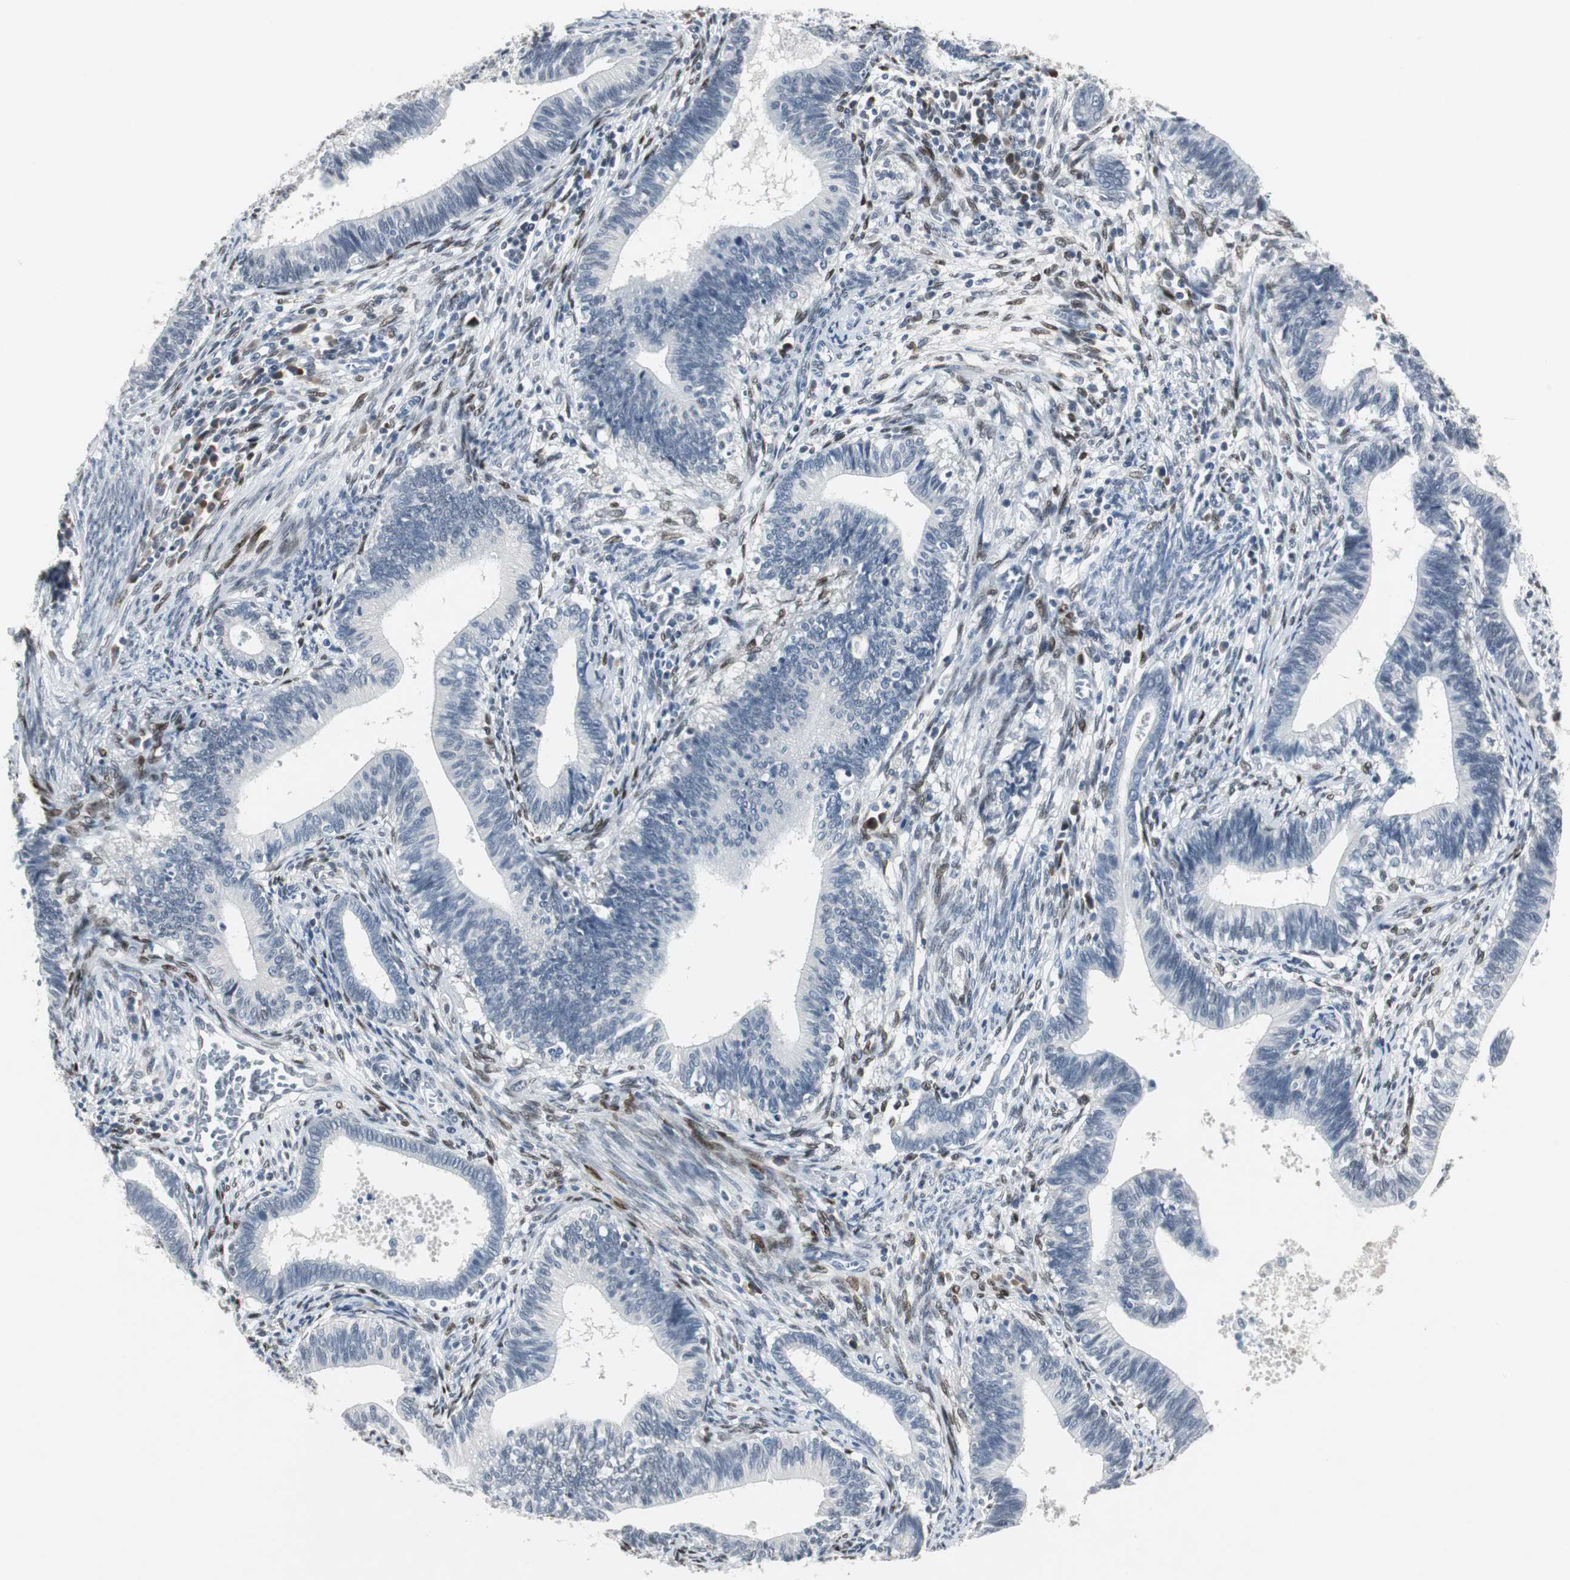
{"staining": {"intensity": "negative", "quantity": "none", "location": "none"}, "tissue": "cervical cancer", "cell_type": "Tumor cells", "image_type": "cancer", "snomed": [{"axis": "morphology", "description": "Adenocarcinoma, NOS"}, {"axis": "topography", "description": "Cervix"}], "caption": "Immunohistochemistry (IHC) photomicrograph of neoplastic tissue: cervical adenocarcinoma stained with DAB demonstrates no significant protein staining in tumor cells. (DAB IHC with hematoxylin counter stain).", "gene": "ELK1", "patient": {"sex": "female", "age": 44}}